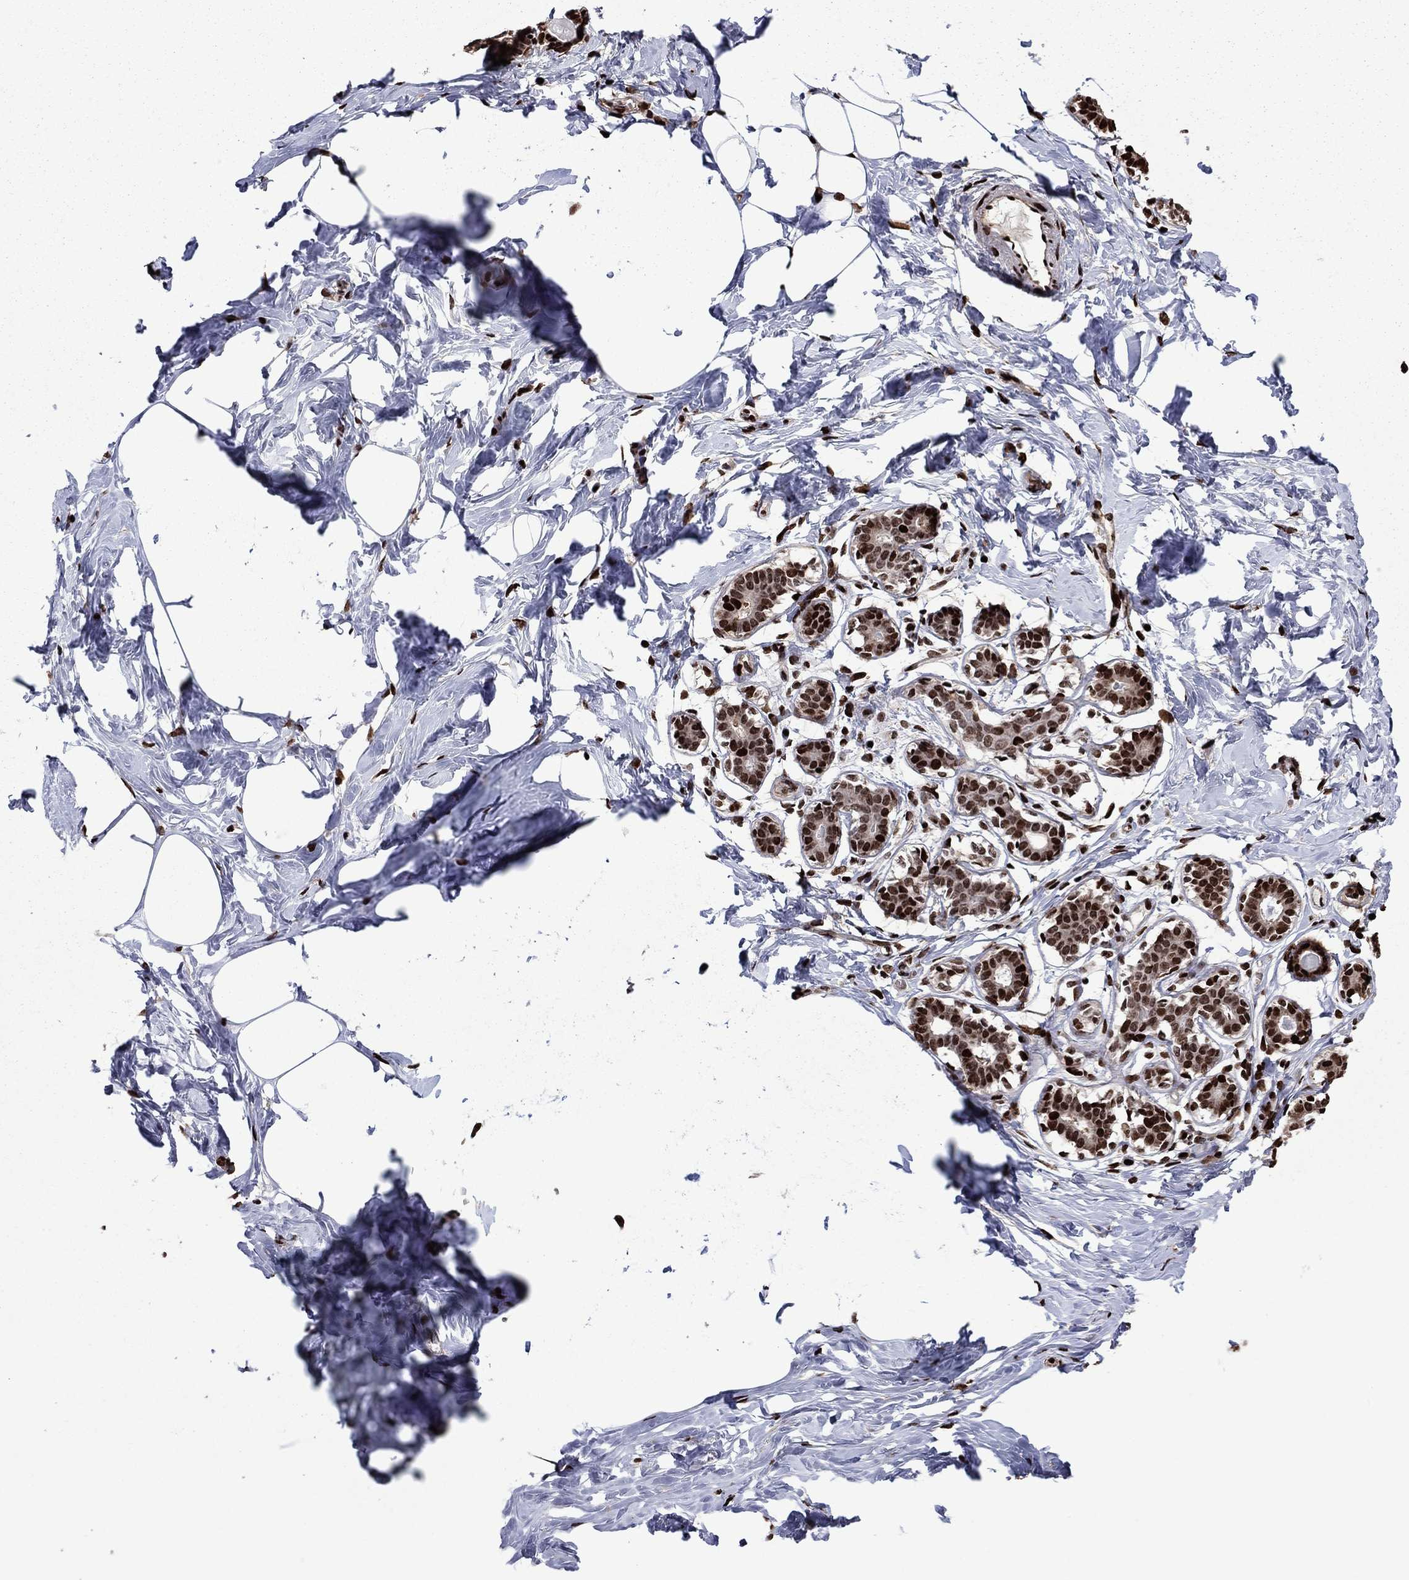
{"staining": {"intensity": "strong", "quantity": ">75%", "location": "nuclear"}, "tissue": "breast", "cell_type": "Adipocytes", "image_type": "normal", "snomed": [{"axis": "morphology", "description": "Normal tissue, NOS"}, {"axis": "morphology", "description": "Lobular carcinoma, in situ"}, {"axis": "topography", "description": "Breast"}], "caption": "Breast stained with IHC demonstrates strong nuclear positivity in approximately >75% of adipocytes. (Stains: DAB in brown, nuclei in blue, Microscopy: brightfield microscopy at high magnification).", "gene": "LIMK1", "patient": {"sex": "female", "age": 35}}